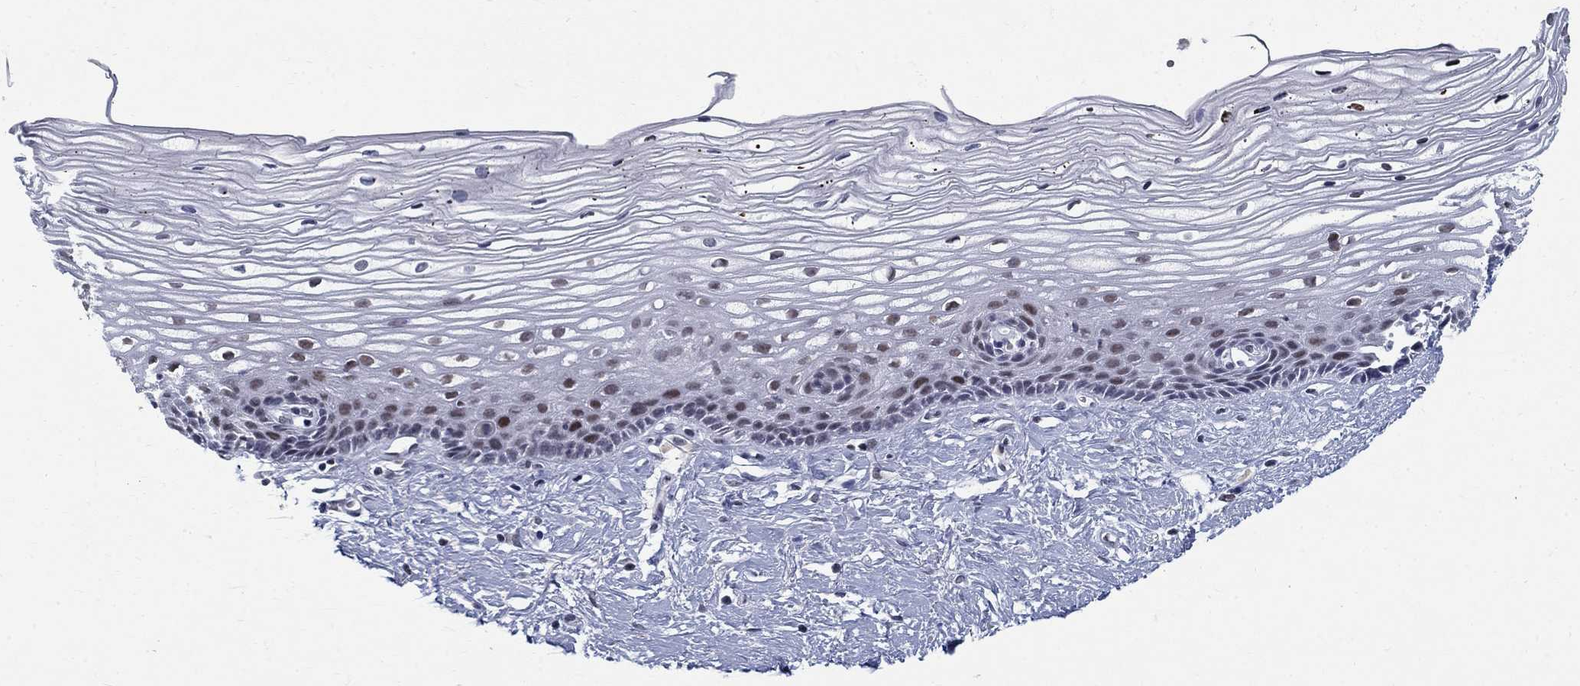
{"staining": {"intensity": "negative", "quantity": "none", "location": "none"}, "tissue": "cervix", "cell_type": "Glandular cells", "image_type": "normal", "snomed": [{"axis": "morphology", "description": "Normal tissue, NOS"}, {"axis": "topography", "description": "Cervix"}], "caption": "Immunohistochemical staining of benign cervix demonstrates no significant positivity in glandular cells.", "gene": "BHLHE22", "patient": {"sex": "female", "age": 40}}